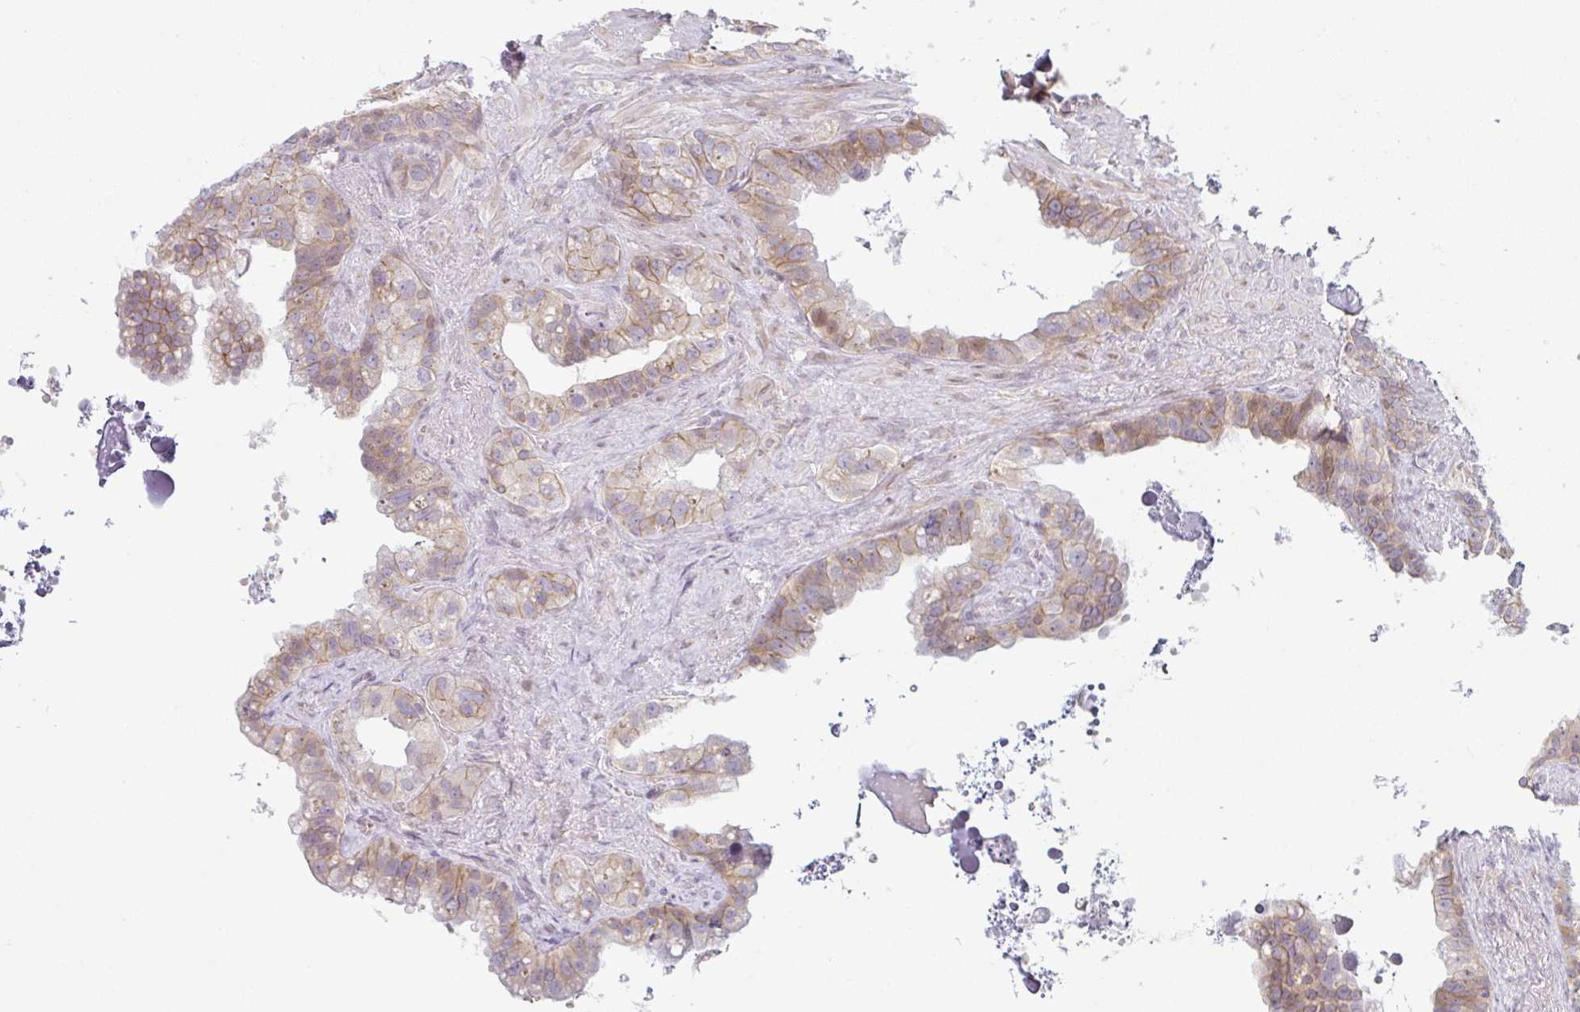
{"staining": {"intensity": "weak", "quantity": "25%-75%", "location": "cytoplasmic/membranous"}, "tissue": "seminal vesicle", "cell_type": "Glandular cells", "image_type": "normal", "snomed": [{"axis": "morphology", "description": "Normal tissue, NOS"}, {"axis": "topography", "description": "Seminal veicle"}, {"axis": "topography", "description": "Peripheral nerve tissue"}], "caption": "Immunohistochemistry histopathology image of benign seminal vesicle: seminal vesicle stained using immunohistochemistry reveals low levels of weak protein expression localized specifically in the cytoplasmic/membranous of glandular cells, appearing as a cytoplasmic/membranous brown color.", "gene": "TMEM237", "patient": {"sex": "male", "age": 76}}